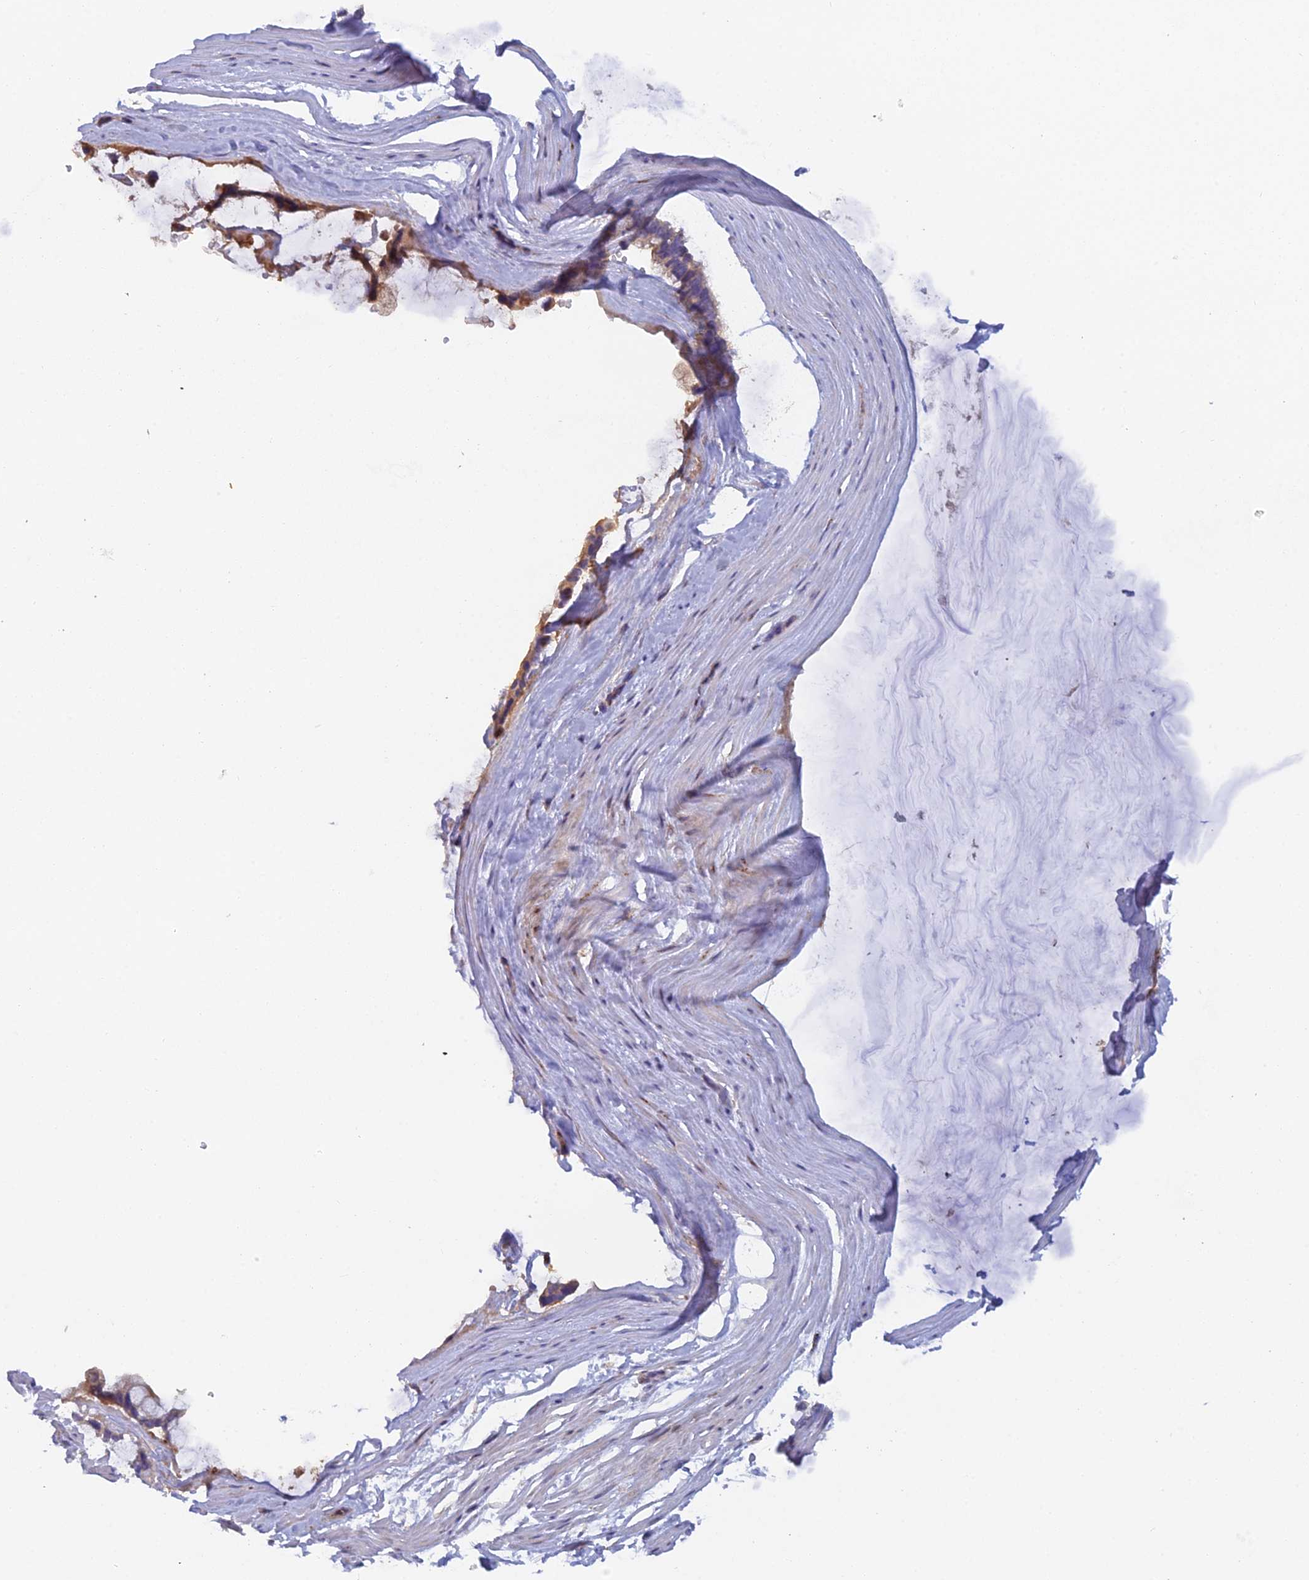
{"staining": {"intensity": "moderate", "quantity": ">75%", "location": "cytoplasmic/membranous"}, "tissue": "ovarian cancer", "cell_type": "Tumor cells", "image_type": "cancer", "snomed": [{"axis": "morphology", "description": "Cystadenocarcinoma, mucinous, NOS"}, {"axis": "topography", "description": "Ovary"}], "caption": "A medium amount of moderate cytoplasmic/membranous staining is appreciated in about >75% of tumor cells in mucinous cystadenocarcinoma (ovarian) tissue.", "gene": "B9D2", "patient": {"sex": "female", "age": 39}}